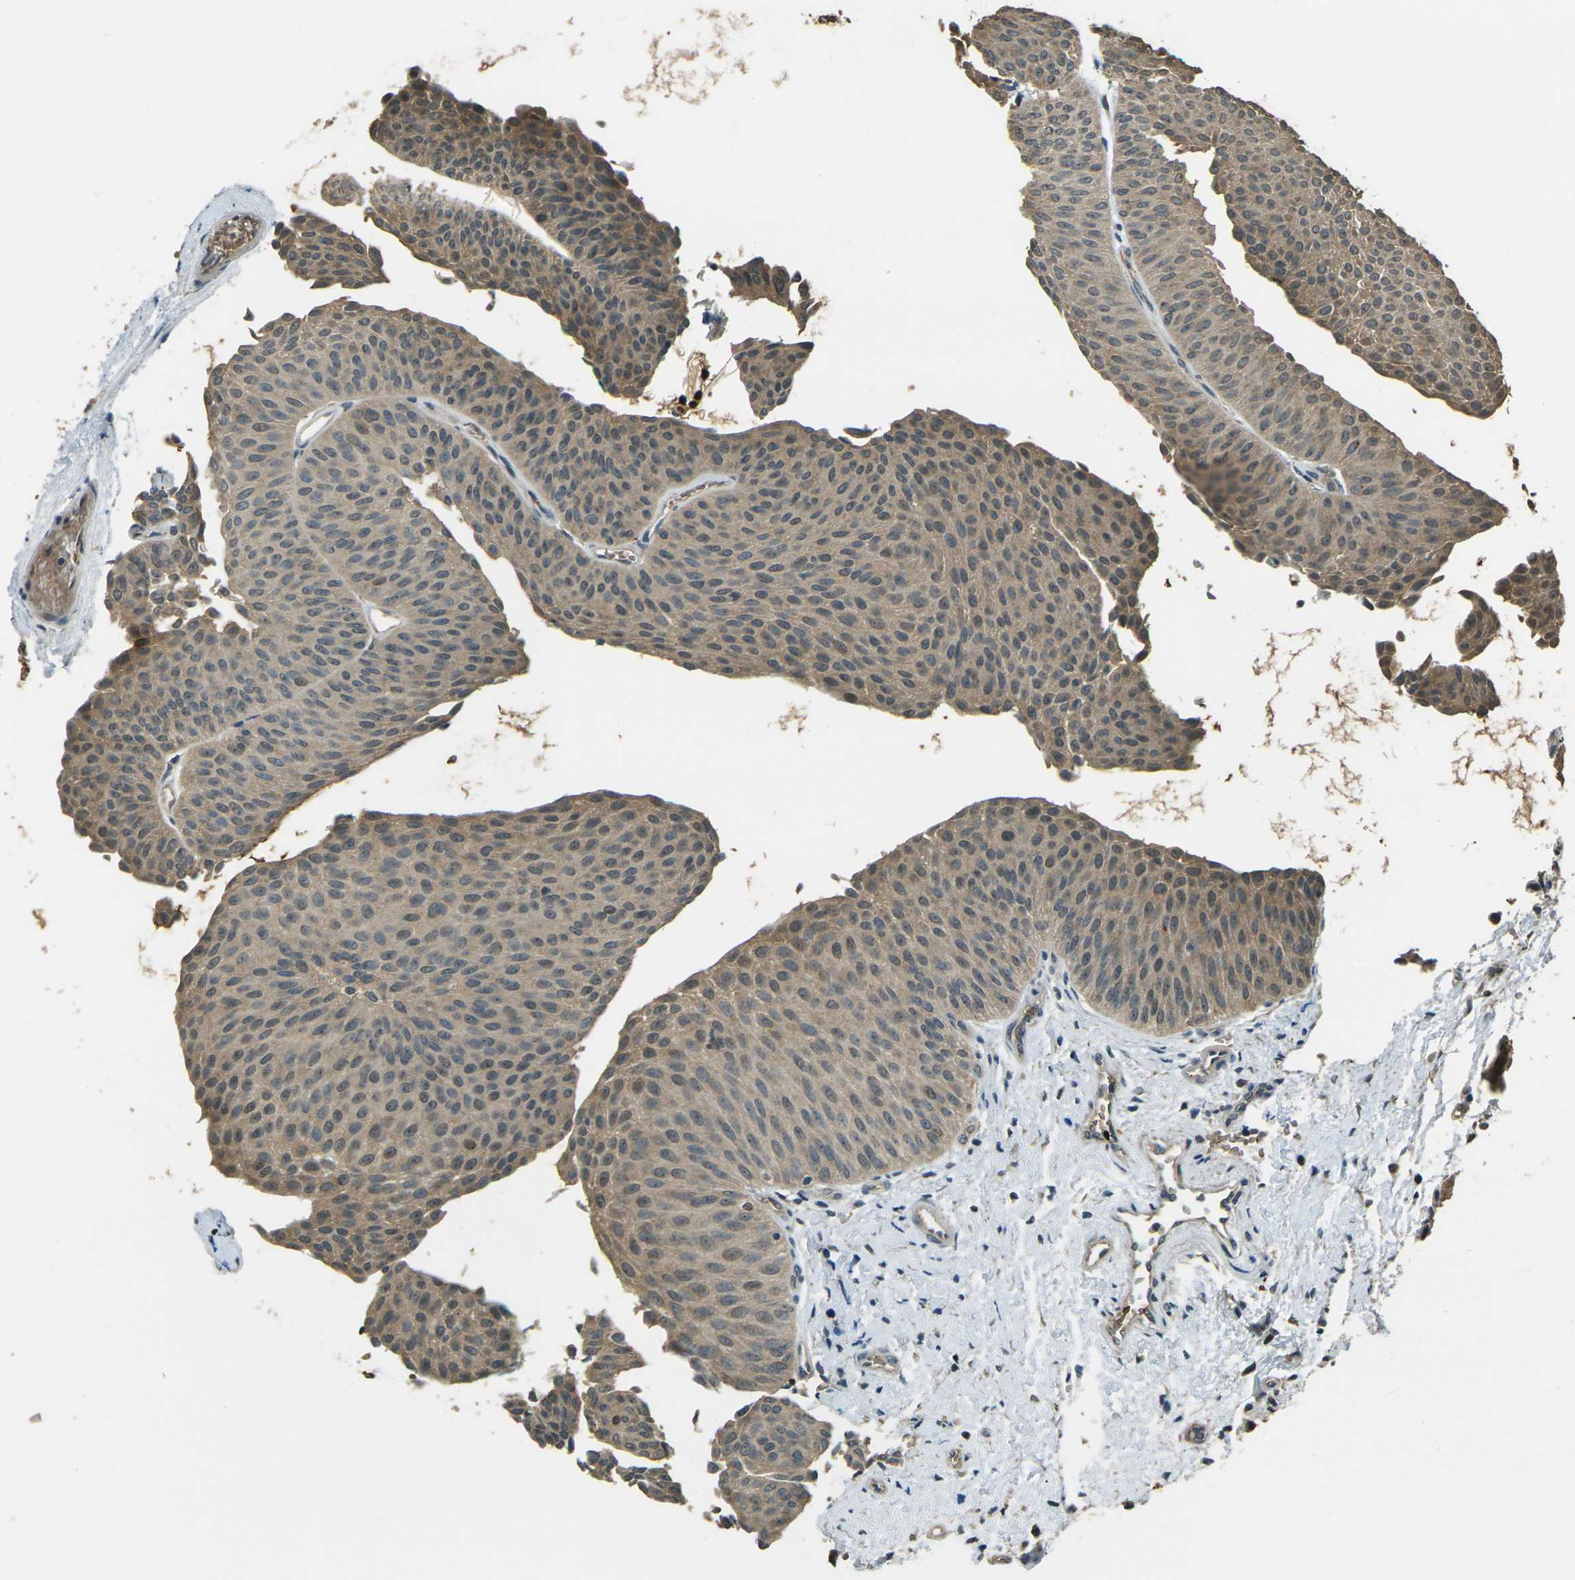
{"staining": {"intensity": "moderate", "quantity": "25%-75%", "location": "cytoplasmic/membranous"}, "tissue": "urothelial cancer", "cell_type": "Tumor cells", "image_type": "cancer", "snomed": [{"axis": "morphology", "description": "Urothelial carcinoma, Low grade"}, {"axis": "topography", "description": "Urinary bladder"}], "caption": "There is medium levels of moderate cytoplasmic/membranous expression in tumor cells of urothelial carcinoma (low-grade), as demonstrated by immunohistochemical staining (brown color).", "gene": "TOR1A", "patient": {"sex": "female", "age": 60}}